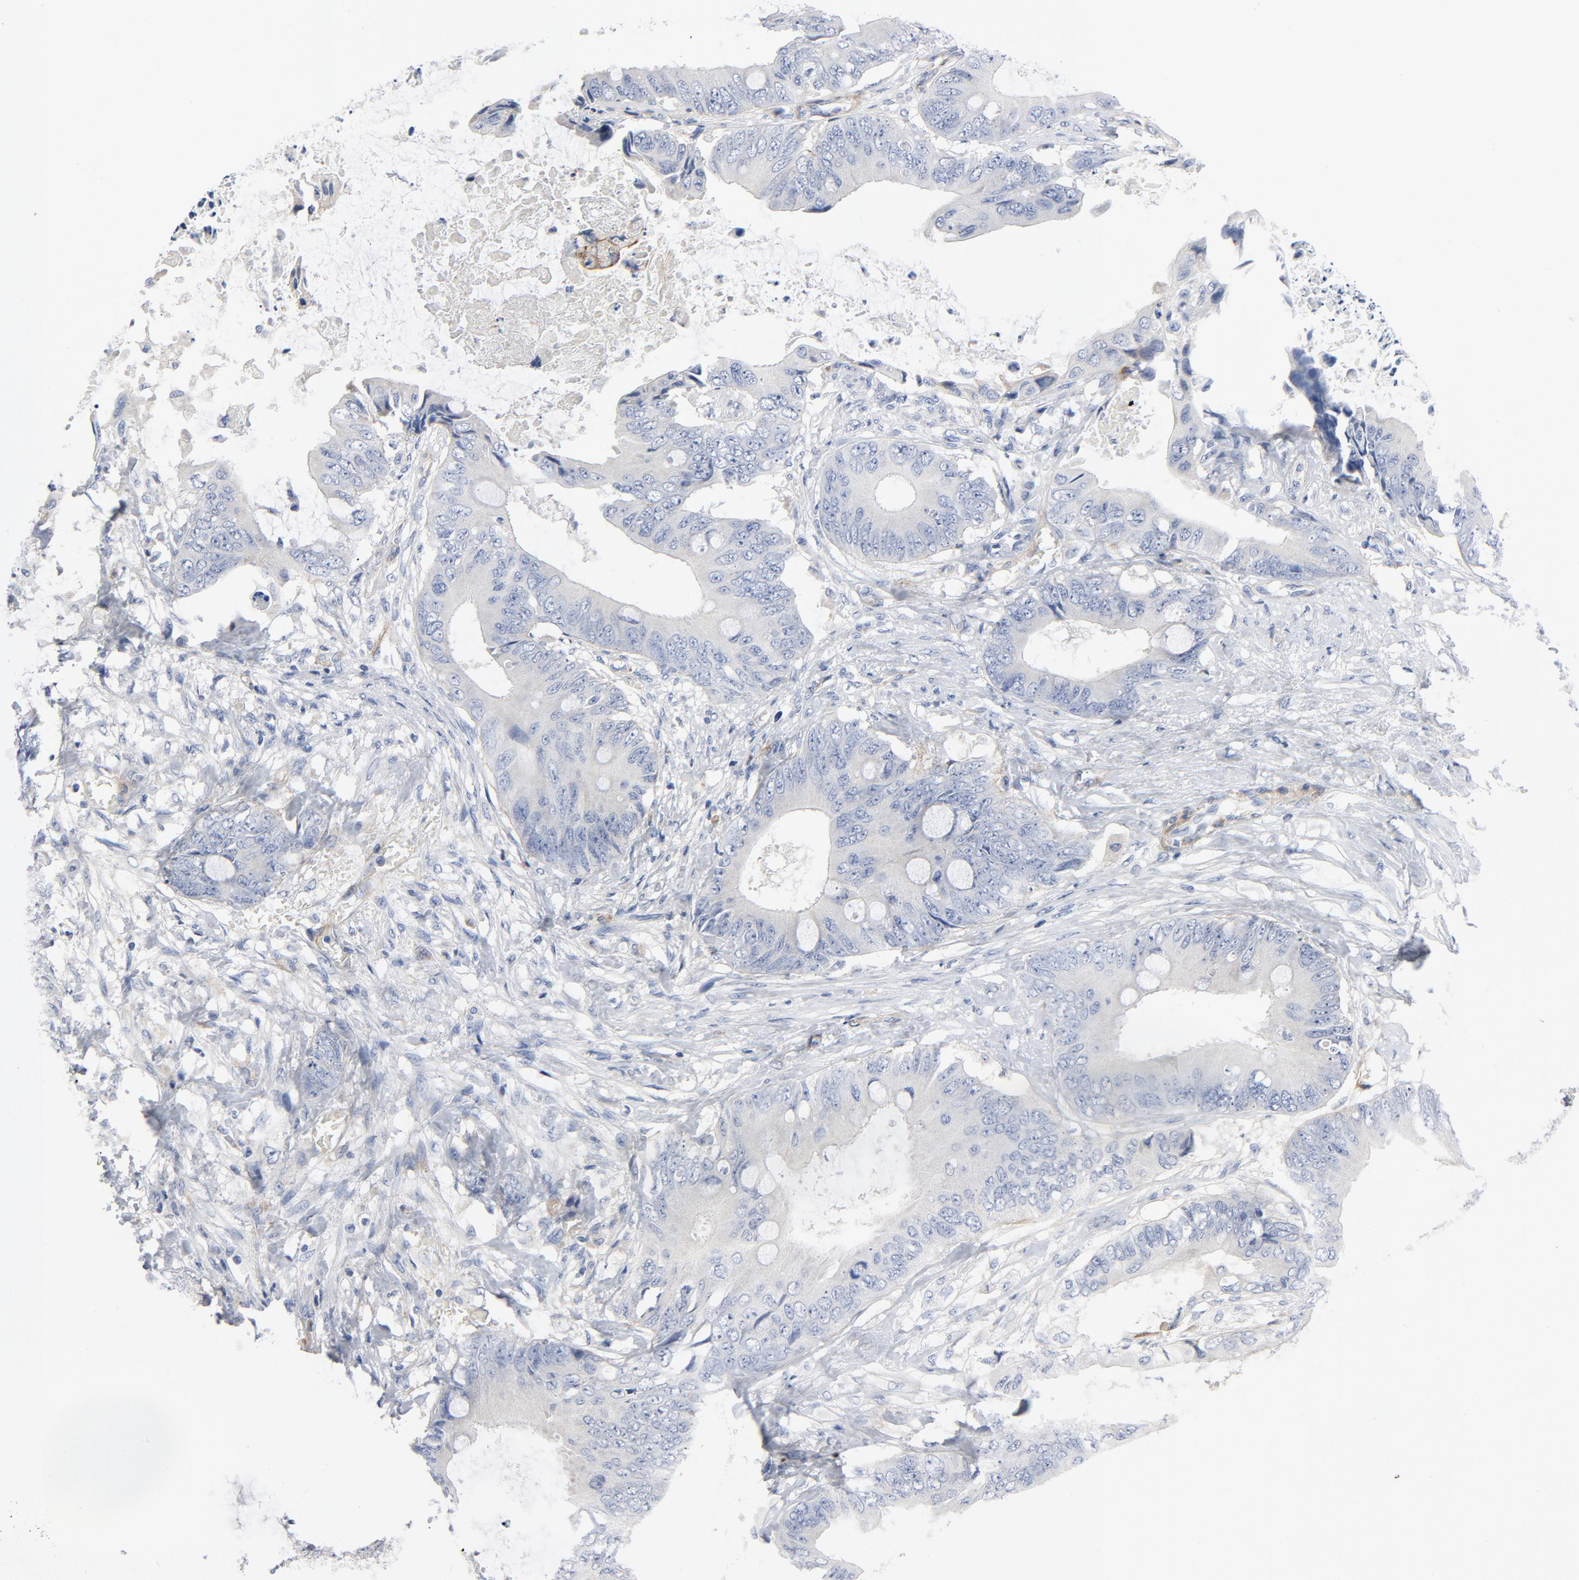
{"staining": {"intensity": "negative", "quantity": "none", "location": "none"}, "tissue": "colorectal cancer", "cell_type": "Tumor cells", "image_type": "cancer", "snomed": [{"axis": "morphology", "description": "Normal tissue, NOS"}, {"axis": "morphology", "description": "Adenocarcinoma, NOS"}, {"axis": "topography", "description": "Rectum"}, {"axis": "topography", "description": "Peripheral nerve tissue"}], "caption": "This is an immunohistochemistry micrograph of colorectal cancer. There is no staining in tumor cells.", "gene": "LAMC1", "patient": {"sex": "female", "age": 77}}